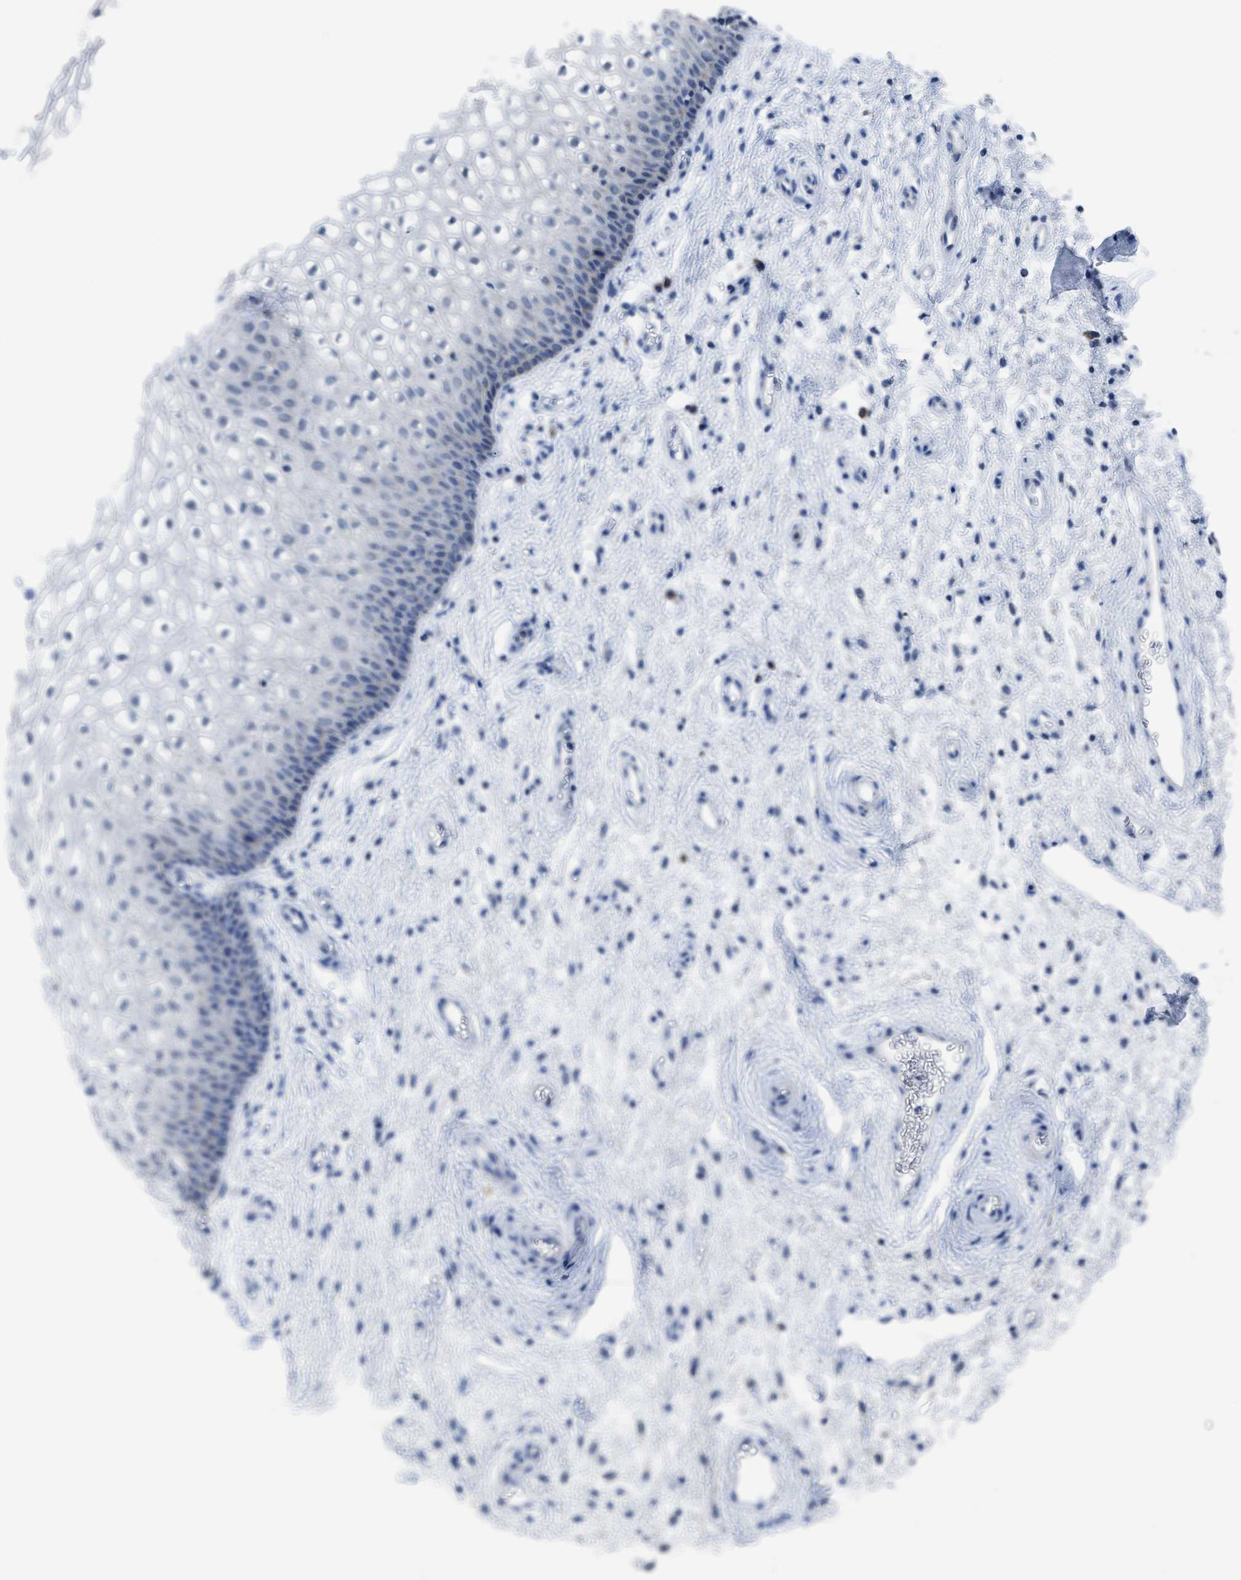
{"staining": {"intensity": "negative", "quantity": "none", "location": "none"}, "tissue": "vagina", "cell_type": "Squamous epithelial cells", "image_type": "normal", "snomed": [{"axis": "morphology", "description": "Normal tissue, NOS"}, {"axis": "topography", "description": "Vagina"}], "caption": "IHC histopathology image of benign vagina stained for a protein (brown), which shows no staining in squamous epithelial cells. (Stains: DAB (3,3'-diaminobenzidine) immunohistochemistry with hematoxylin counter stain, Microscopy: brightfield microscopy at high magnification).", "gene": "ETFA", "patient": {"sex": "female", "age": 34}}